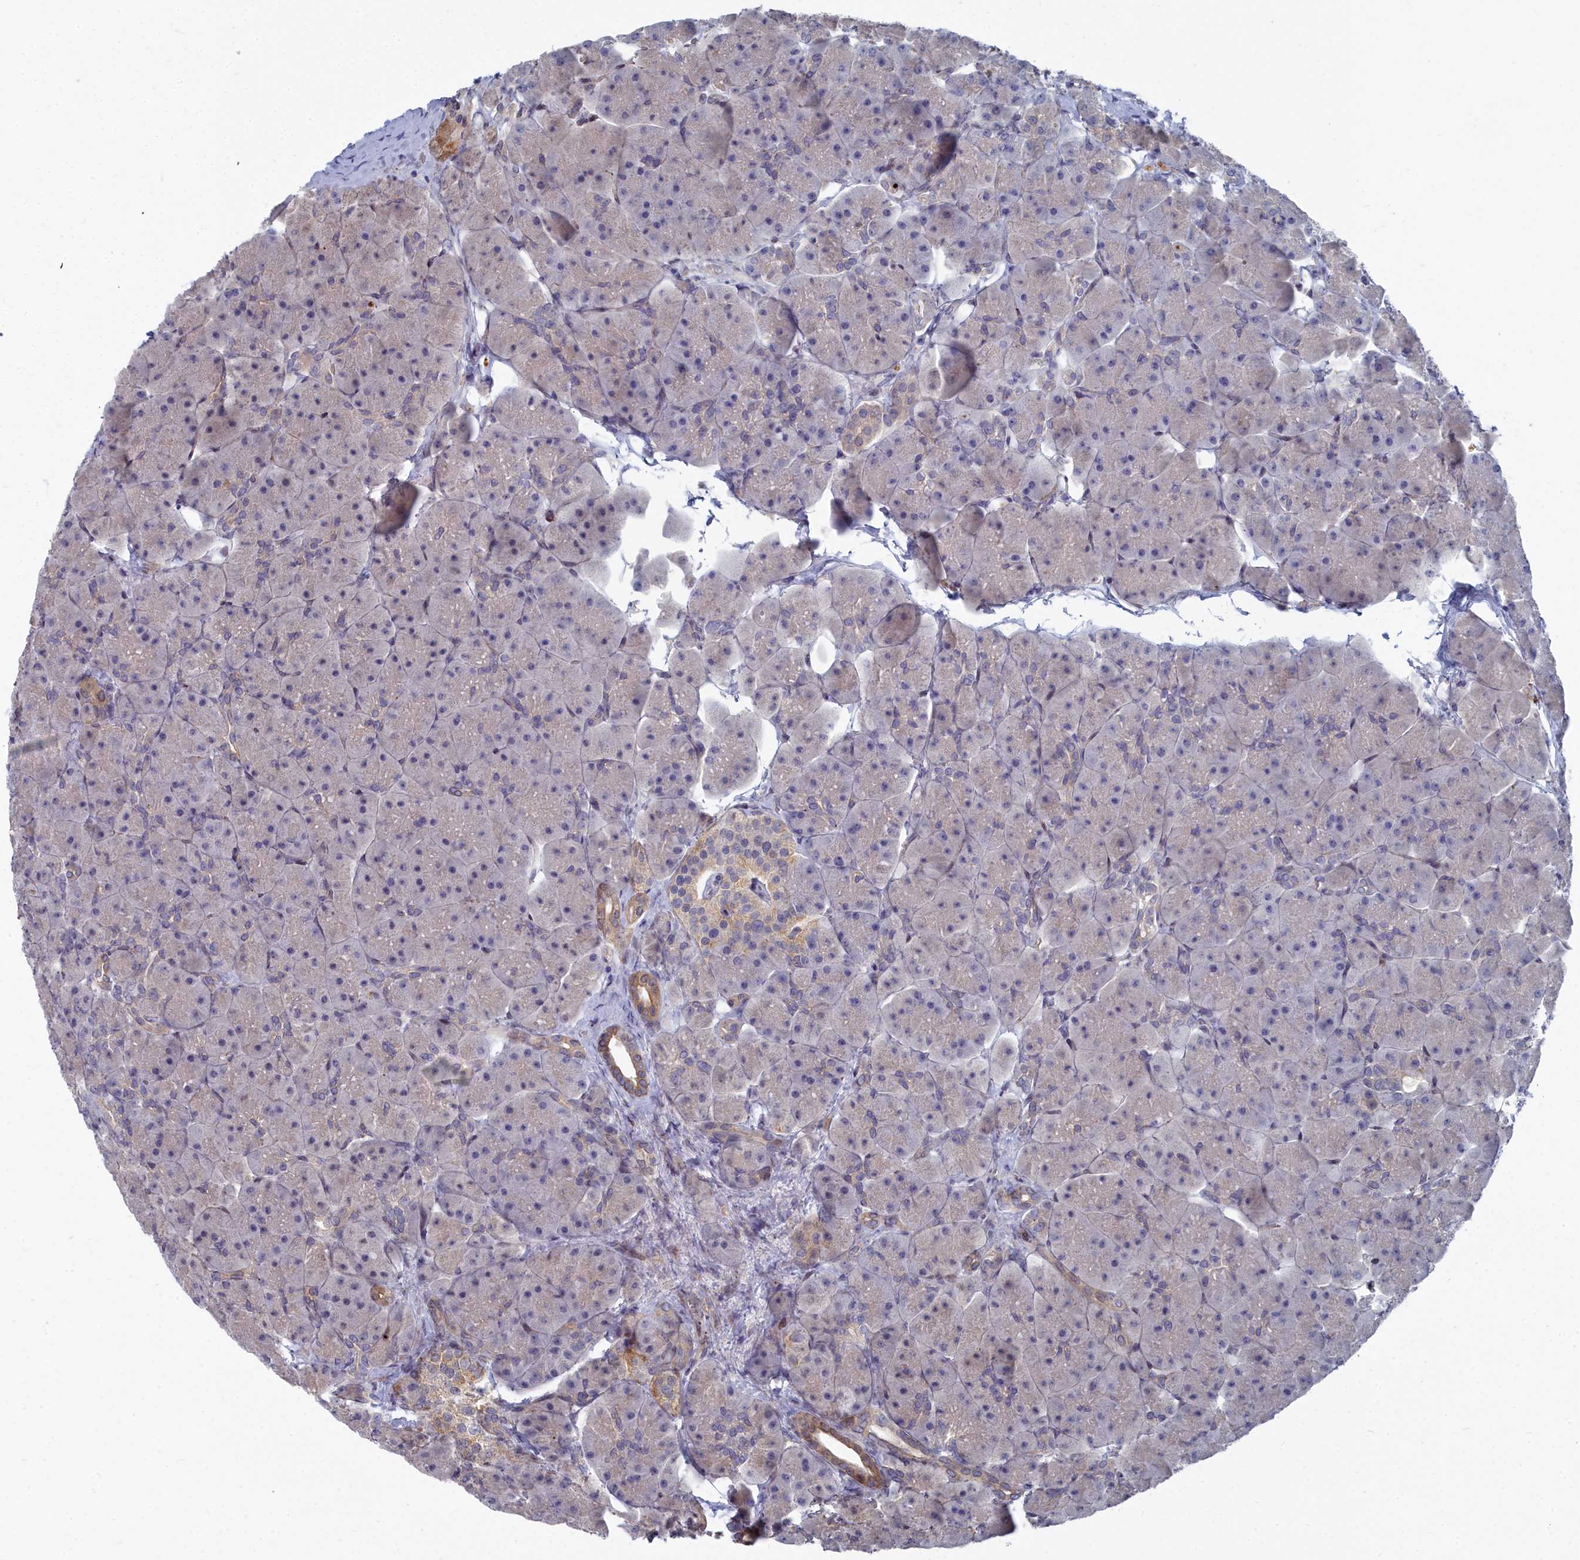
{"staining": {"intensity": "negative", "quantity": "none", "location": "none"}, "tissue": "pancreas", "cell_type": "Exocrine glandular cells", "image_type": "normal", "snomed": [{"axis": "morphology", "description": "Normal tissue, NOS"}, {"axis": "topography", "description": "Pancreas"}], "caption": "DAB (3,3'-diaminobenzidine) immunohistochemical staining of benign human pancreas demonstrates no significant expression in exocrine glandular cells.", "gene": "RPS27A", "patient": {"sex": "male", "age": 66}}